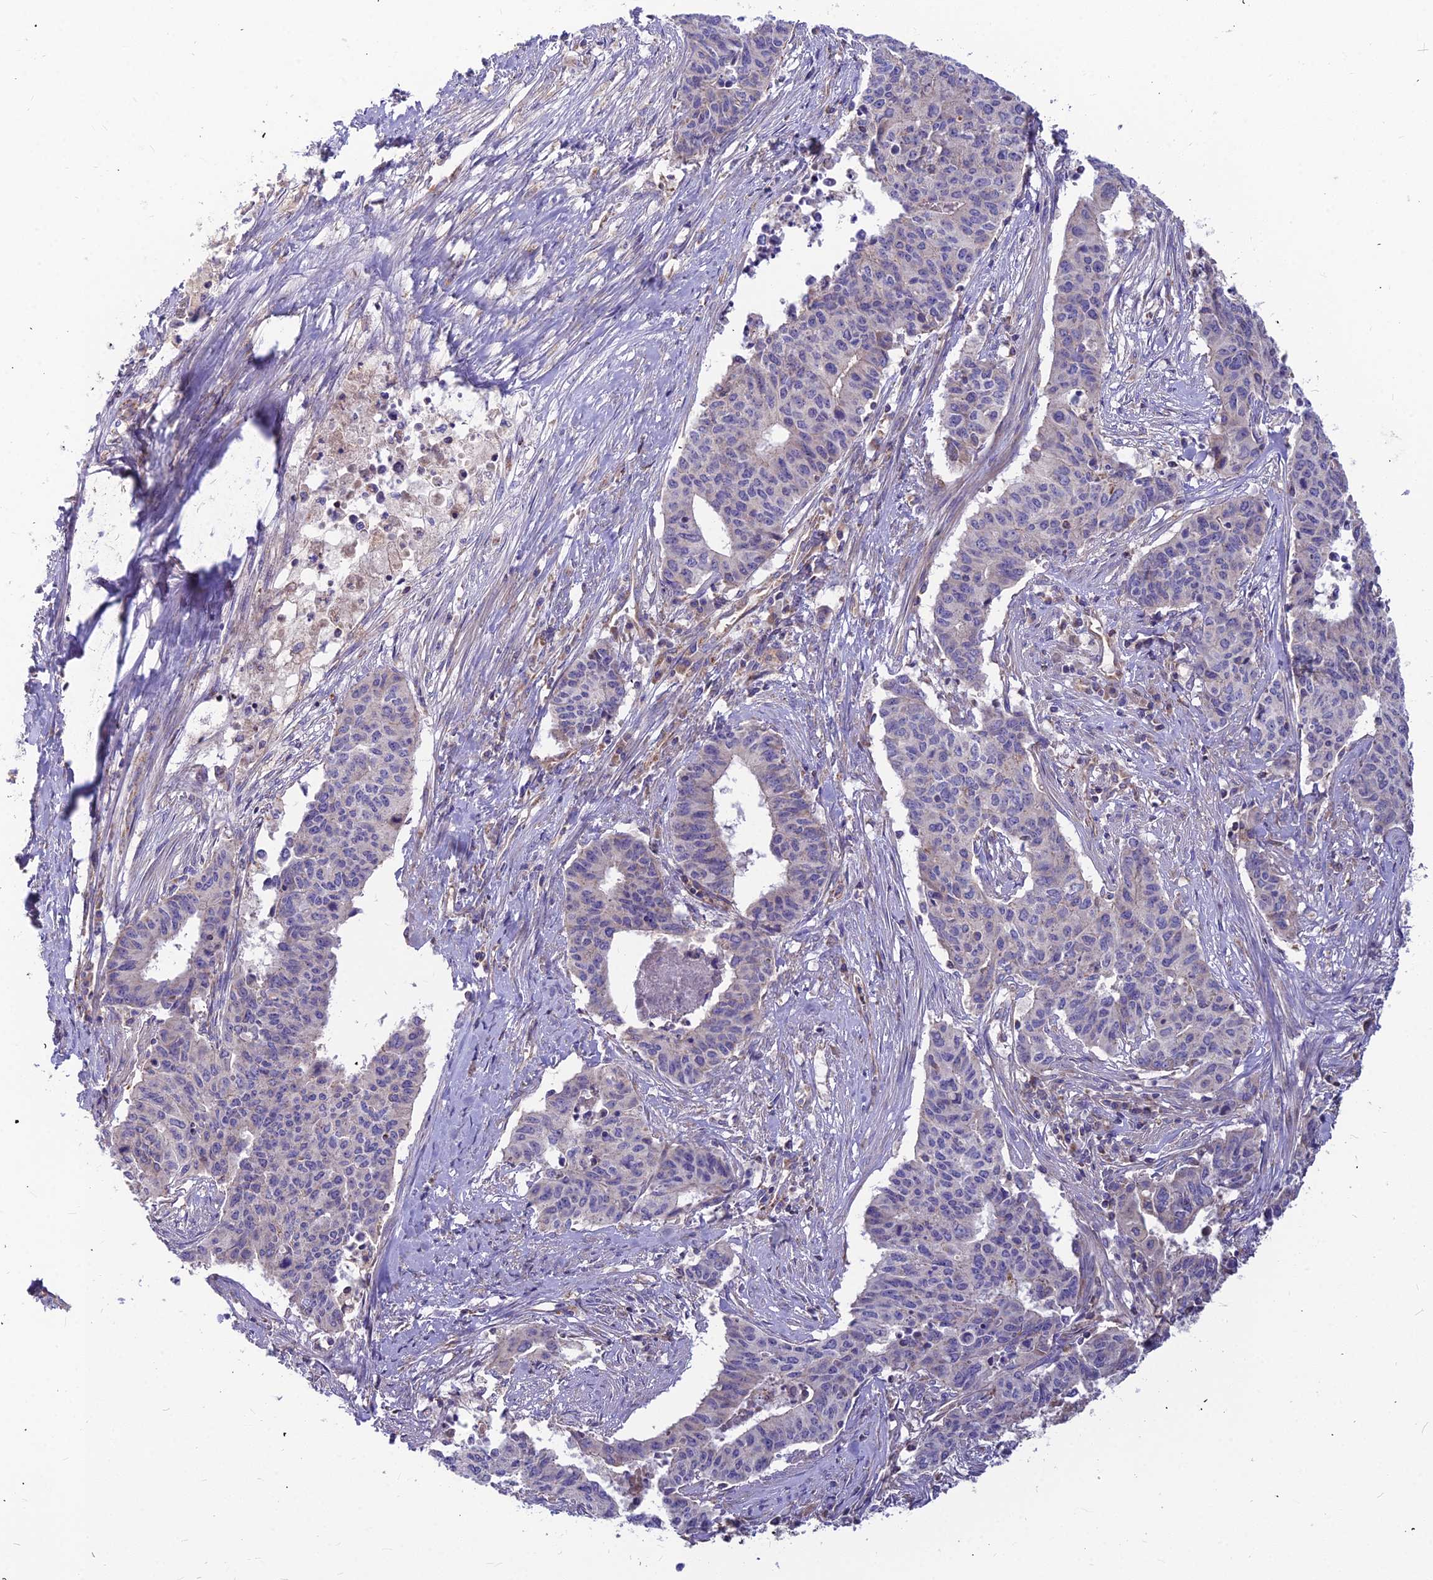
{"staining": {"intensity": "negative", "quantity": "none", "location": "none"}, "tissue": "endometrial cancer", "cell_type": "Tumor cells", "image_type": "cancer", "snomed": [{"axis": "morphology", "description": "Adenocarcinoma, NOS"}, {"axis": "topography", "description": "Endometrium"}], "caption": "A high-resolution photomicrograph shows immunohistochemistry (IHC) staining of endometrial cancer (adenocarcinoma), which reveals no significant expression in tumor cells.", "gene": "ASPHD1", "patient": {"sex": "female", "age": 59}}